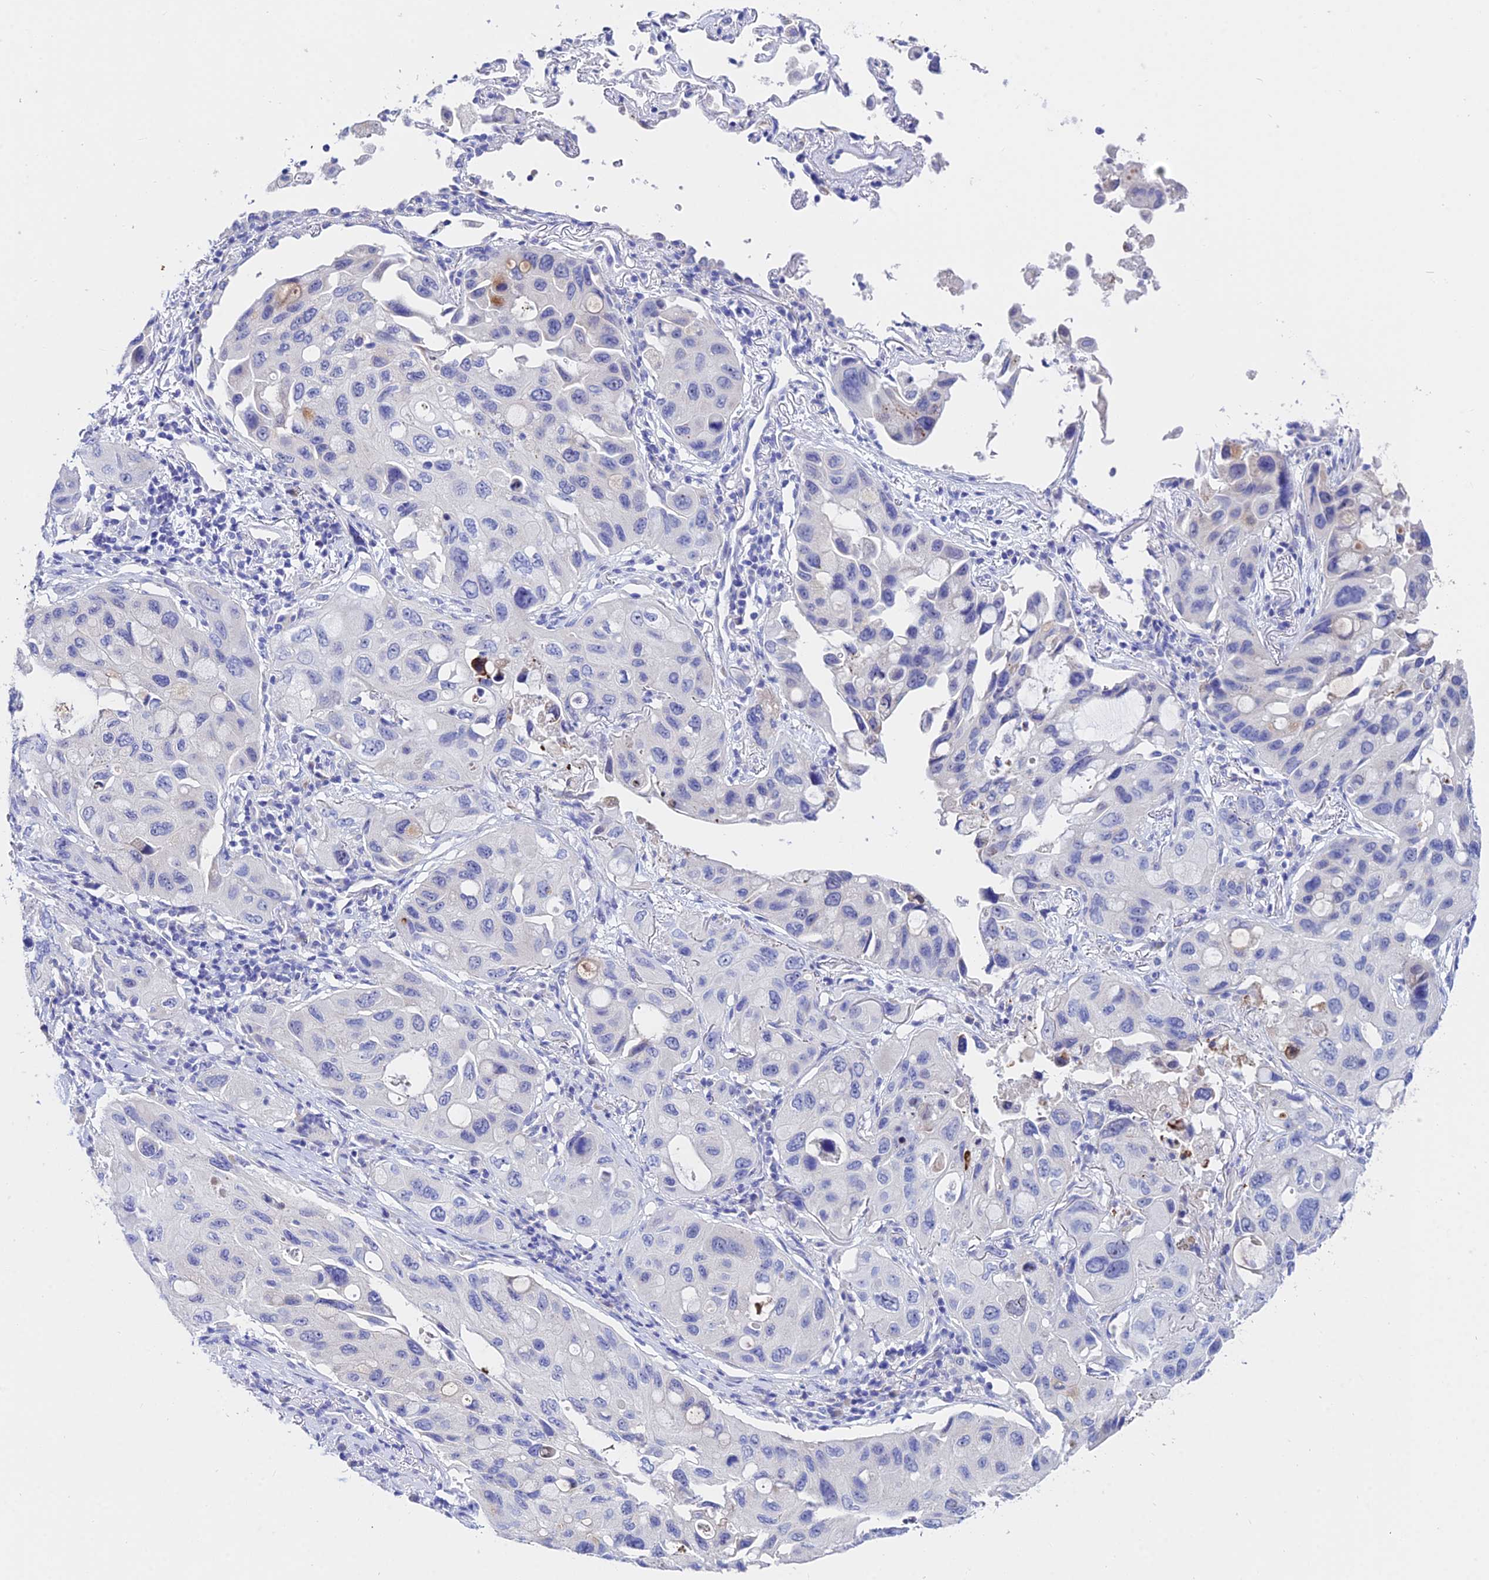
{"staining": {"intensity": "negative", "quantity": "none", "location": "none"}, "tissue": "lung cancer", "cell_type": "Tumor cells", "image_type": "cancer", "snomed": [{"axis": "morphology", "description": "Squamous cell carcinoma, NOS"}, {"axis": "topography", "description": "Lung"}], "caption": "The photomicrograph exhibits no staining of tumor cells in lung cancer. (DAB (3,3'-diaminobenzidine) immunohistochemistry, high magnification).", "gene": "CEP41", "patient": {"sex": "female", "age": 73}}